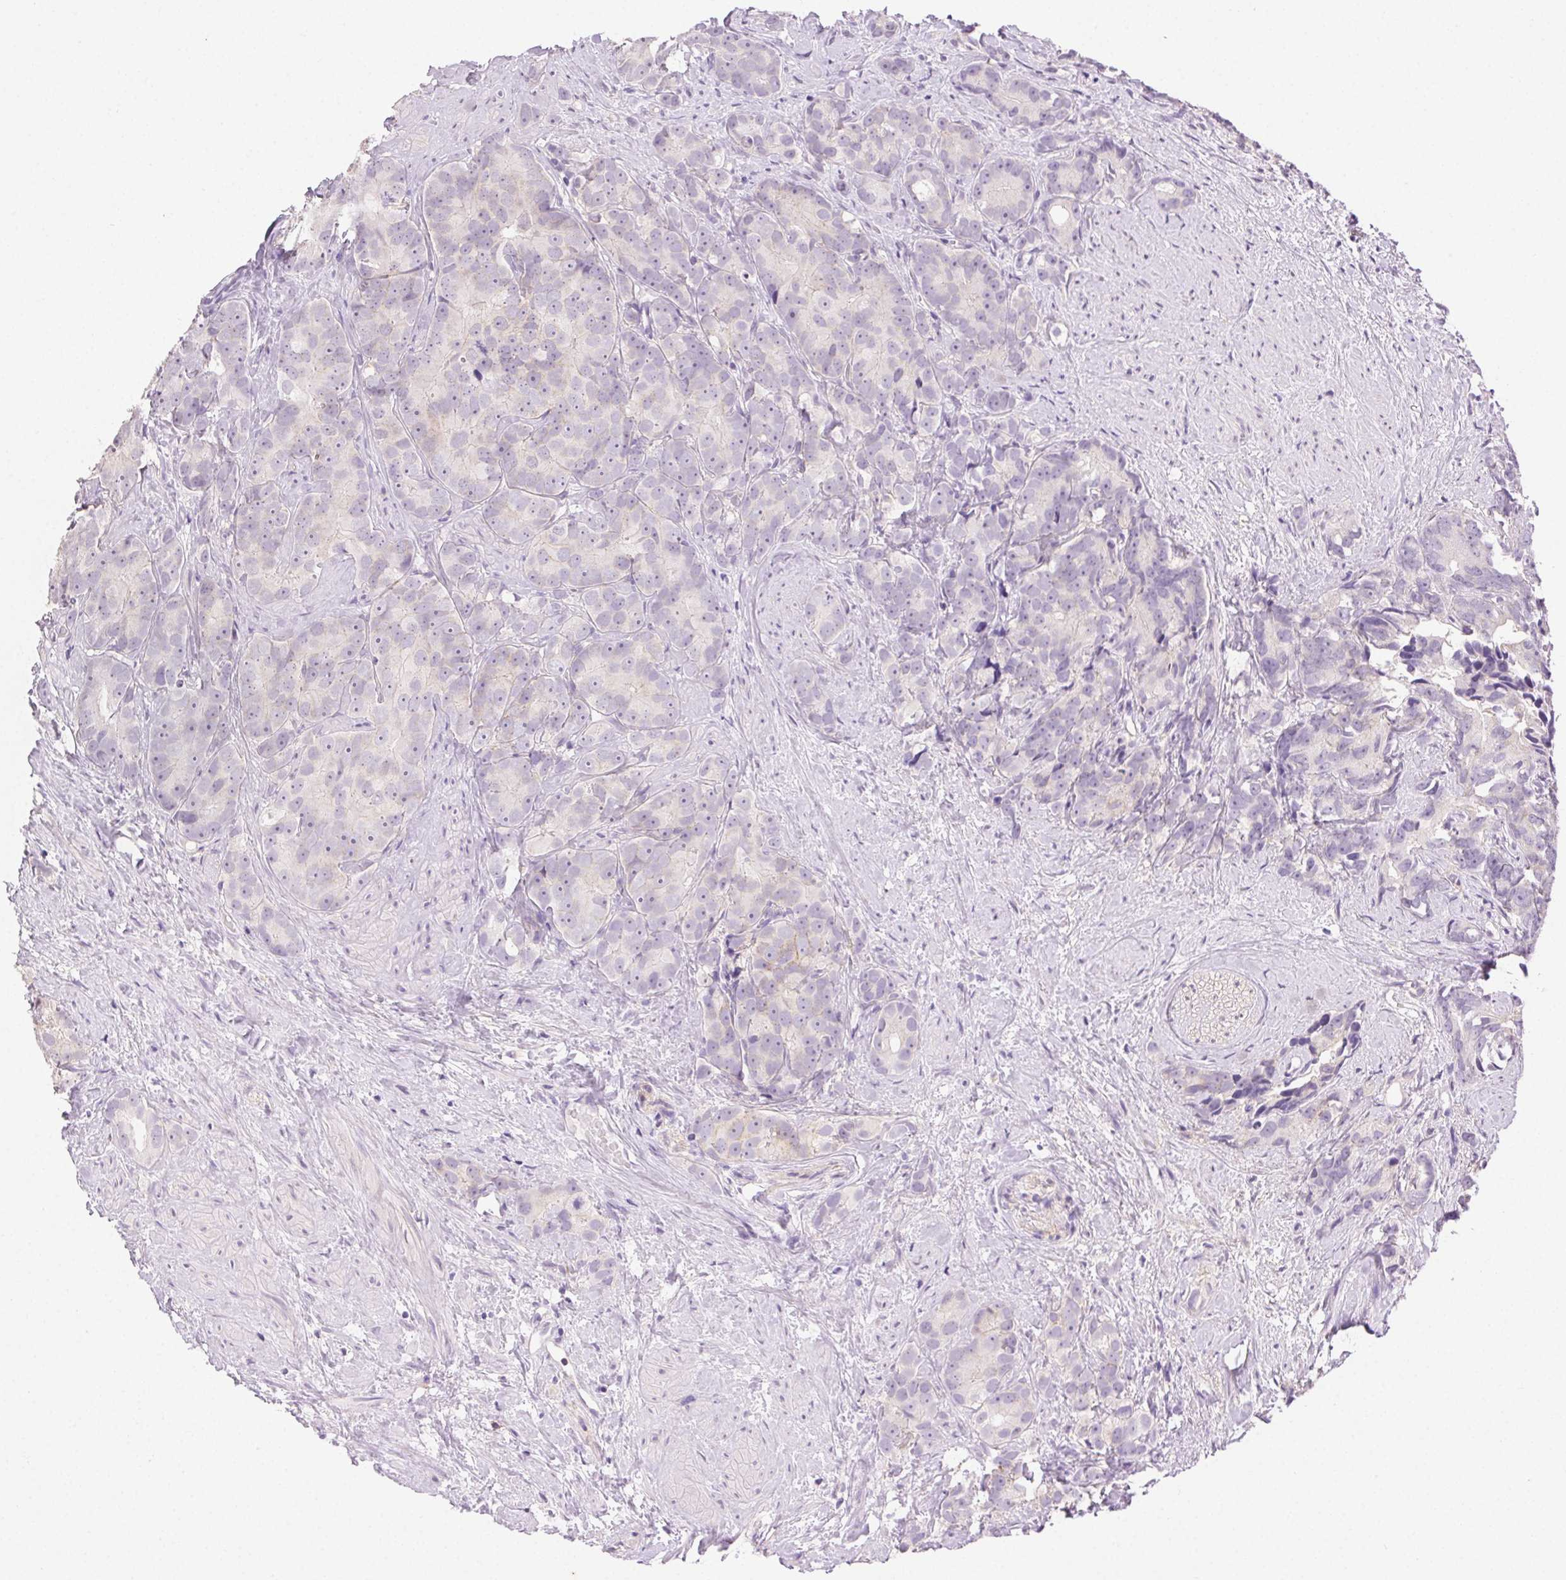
{"staining": {"intensity": "negative", "quantity": "none", "location": "none"}, "tissue": "prostate cancer", "cell_type": "Tumor cells", "image_type": "cancer", "snomed": [{"axis": "morphology", "description": "Adenocarcinoma, High grade"}, {"axis": "topography", "description": "Prostate"}], "caption": "Immunohistochemistry photomicrograph of neoplastic tissue: prostate cancer (adenocarcinoma (high-grade)) stained with DAB (3,3'-diaminobenzidine) reveals no significant protein expression in tumor cells.", "gene": "AKAP5", "patient": {"sex": "male", "age": 90}}